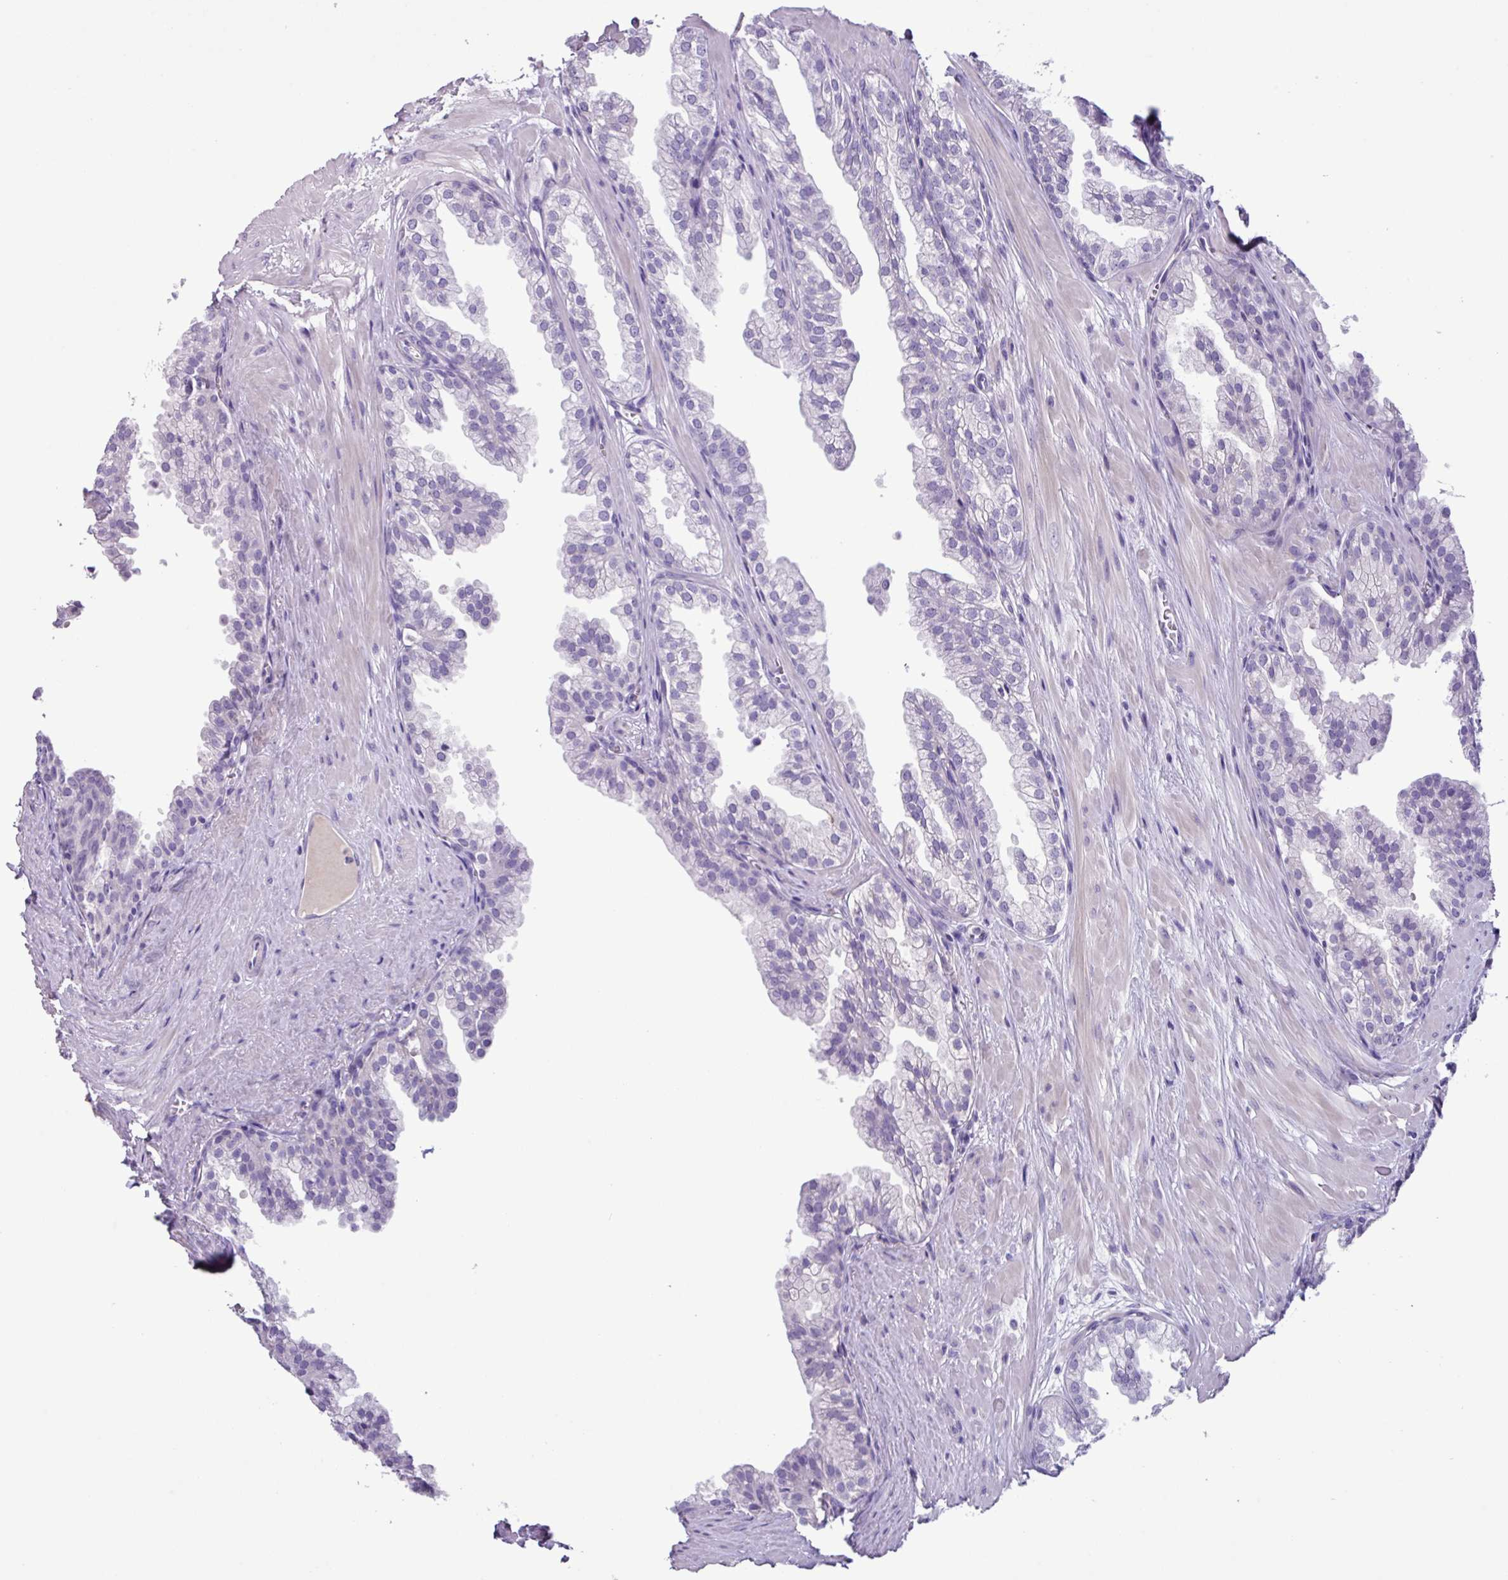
{"staining": {"intensity": "negative", "quantity": "none", "location": "none"}, "tissue": "prostate", "cell_type": "Glandular cells", "image_type": "normal", "snomed": [{"axis": "morphology", "description": "Normal tissue, NOS"}, {"axis": "topography", "description": "Prostate"}, {"axis": "topography", "description": "Peripheral nerve tissue"}], "caption": "Prostate stained for a protein using immunohistochemistry reveals no positivity glandular cells.", "gene": "CYSTM1", "patient": {"sex": "male", "age": 55}}